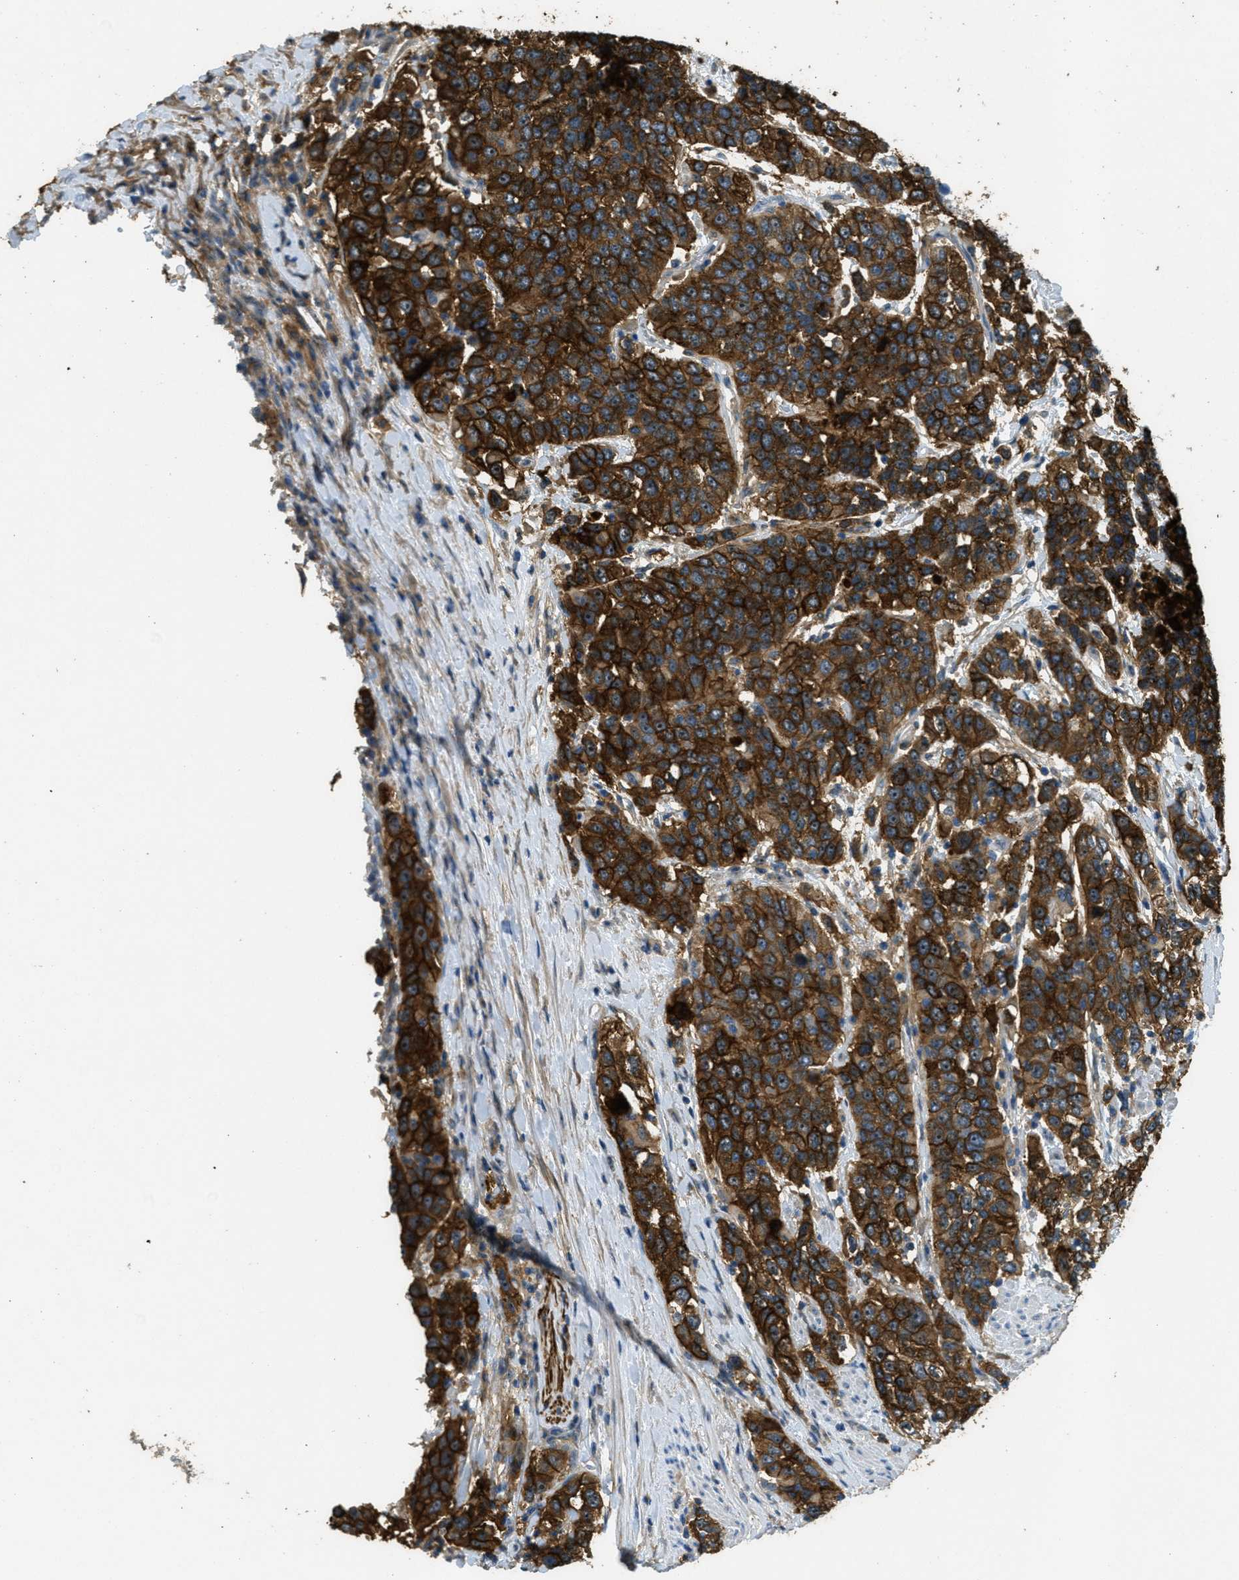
{"staining": {"intensity": "strong", "quantity": ">75%", "location": "cytoplasmic/membranous"}, "tissue": "urothelial cancer", "cell_type": "Tumor cells", "image_type": "cancer", "snomed": [{"axis": "morphology", "description": "Urothelial carcinoma, High grade"}, {"axis": "topography", "description": "Urinary bladder"}], "caption": "This micrograph shows immunohistochemistry (IHC) staining of human urothelial cancer, with high strong cytoplasmic/membranous positivity in about >75% of tumor cells.", "gene": "OSMR", "patient": {"sex": "female", "age": 80}}